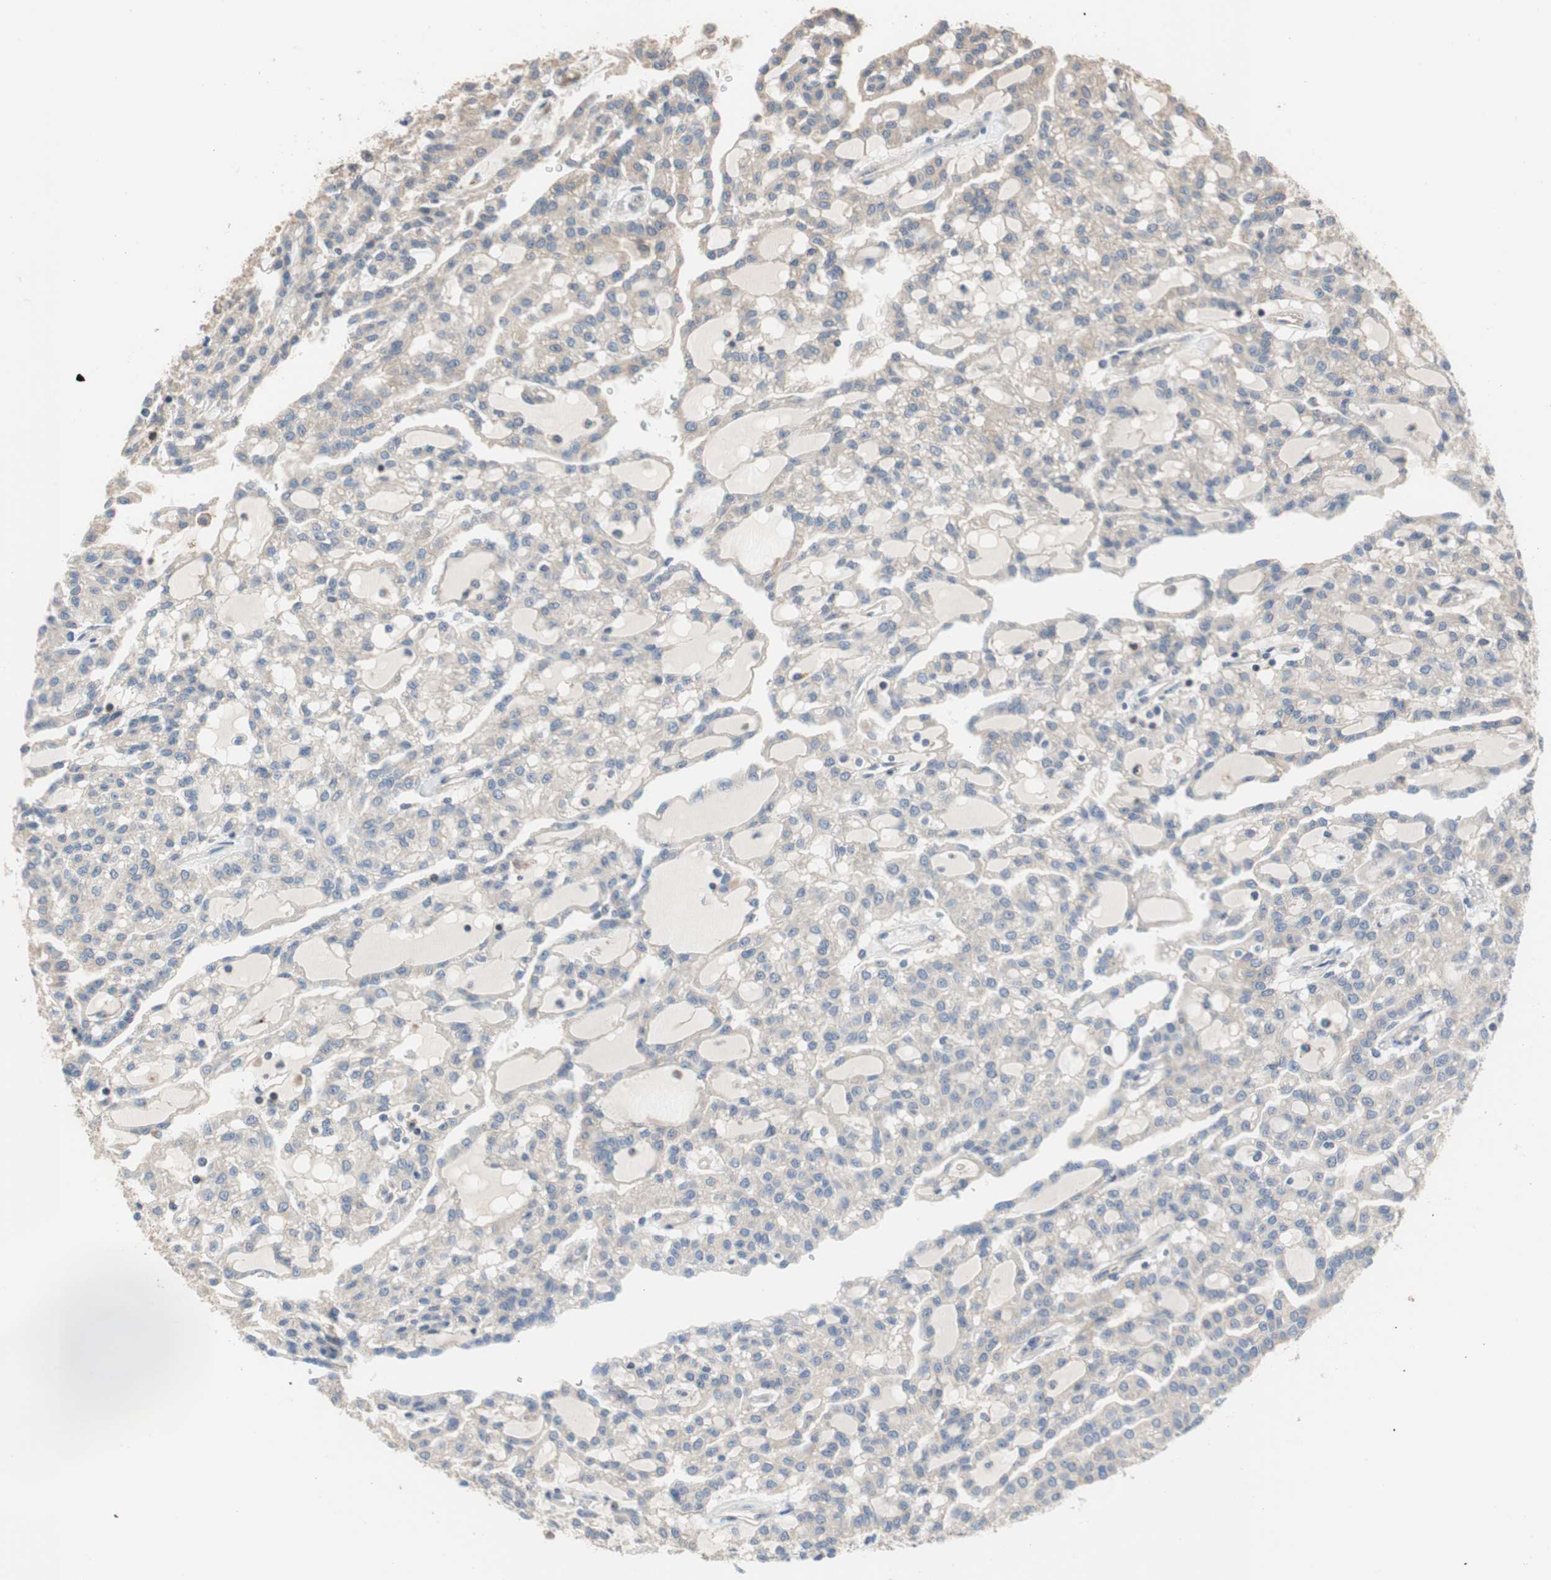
{"staining": {"intensity": "weak", "quantity": "25%-75%", "location": "cytoplasmic/membranous"}, "tissue": "renal cancer", "cell_type": "Tumor cells", "image_type": "cancer", "snomed": [{"axis": "morphology", "description": "Adenocarcinoma, NOS"}, {"axis": "topography", "description": "Kidney"}], "caption": "Immunohistochemical staining of renal cancer (adenocarcinoma) displays low levels of weak cytoplasmic/membranous positivity in approximately 25%-75% of tumor cells.", "gene": "MAP4K2", "patient": {"sex": "male", "age": 63}}